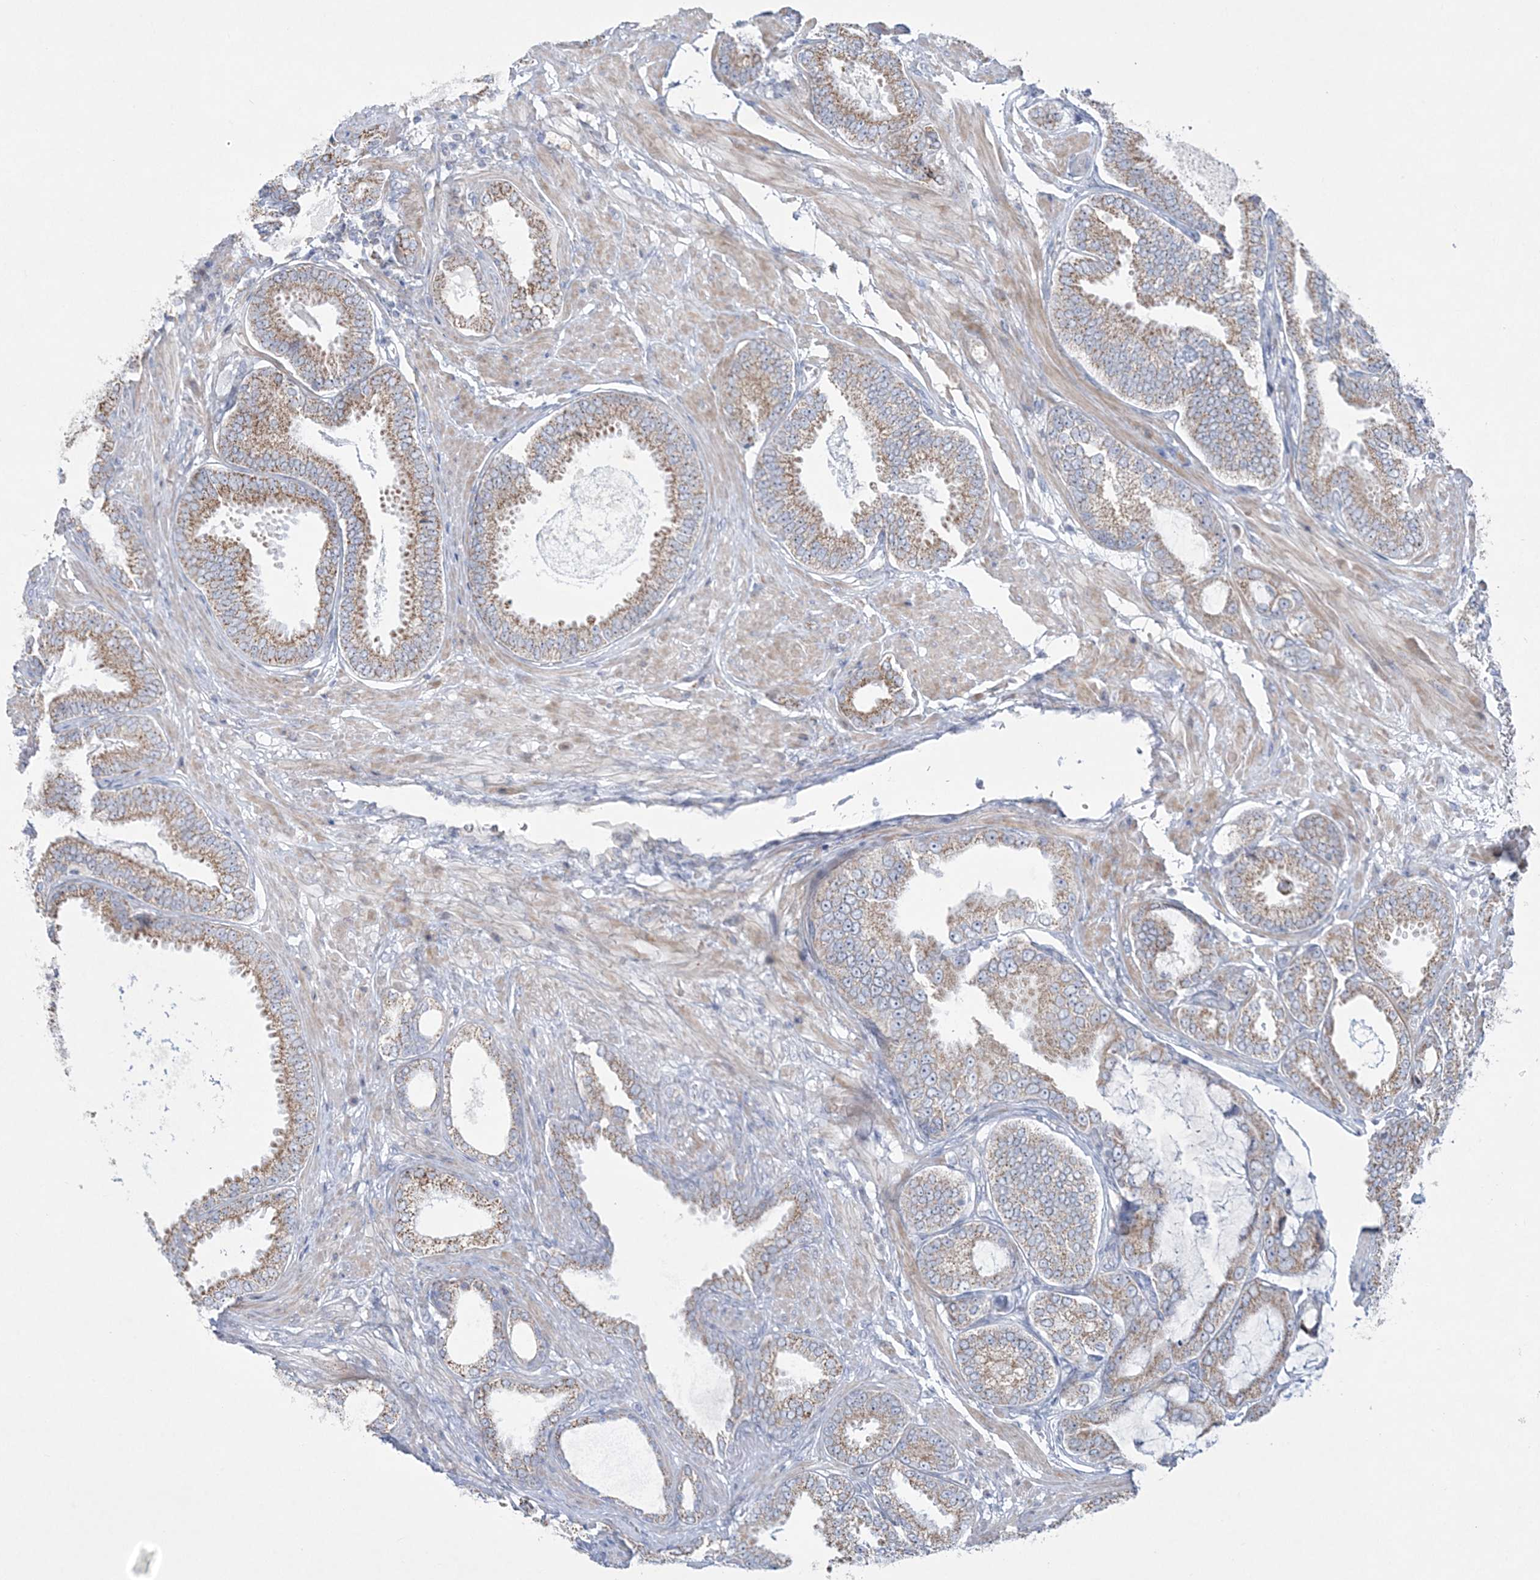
{"staining": {"intensity": "moderate", "quantity": "25%-75%", "location": "cytoplasmic/membranous"}, "tissue": "prostate cancer", "cell_type": "Tumor cells", "image_type": "cancer", "snomed": [{"axis": "morphology", "description": "Adenocarcinoma, Low grade"}, {"axis": "topography", "description": "Prostate"}], "caption": "Prostate cancer (adenocarcinoma (low-grade)) stained with a brown dye exhibits moderate cytoplasmic/membranous positive expression in about 25%-75% of tumor cells.", "gene": "TBC1D7", "patient": {"sex": "male", "age": 71}}